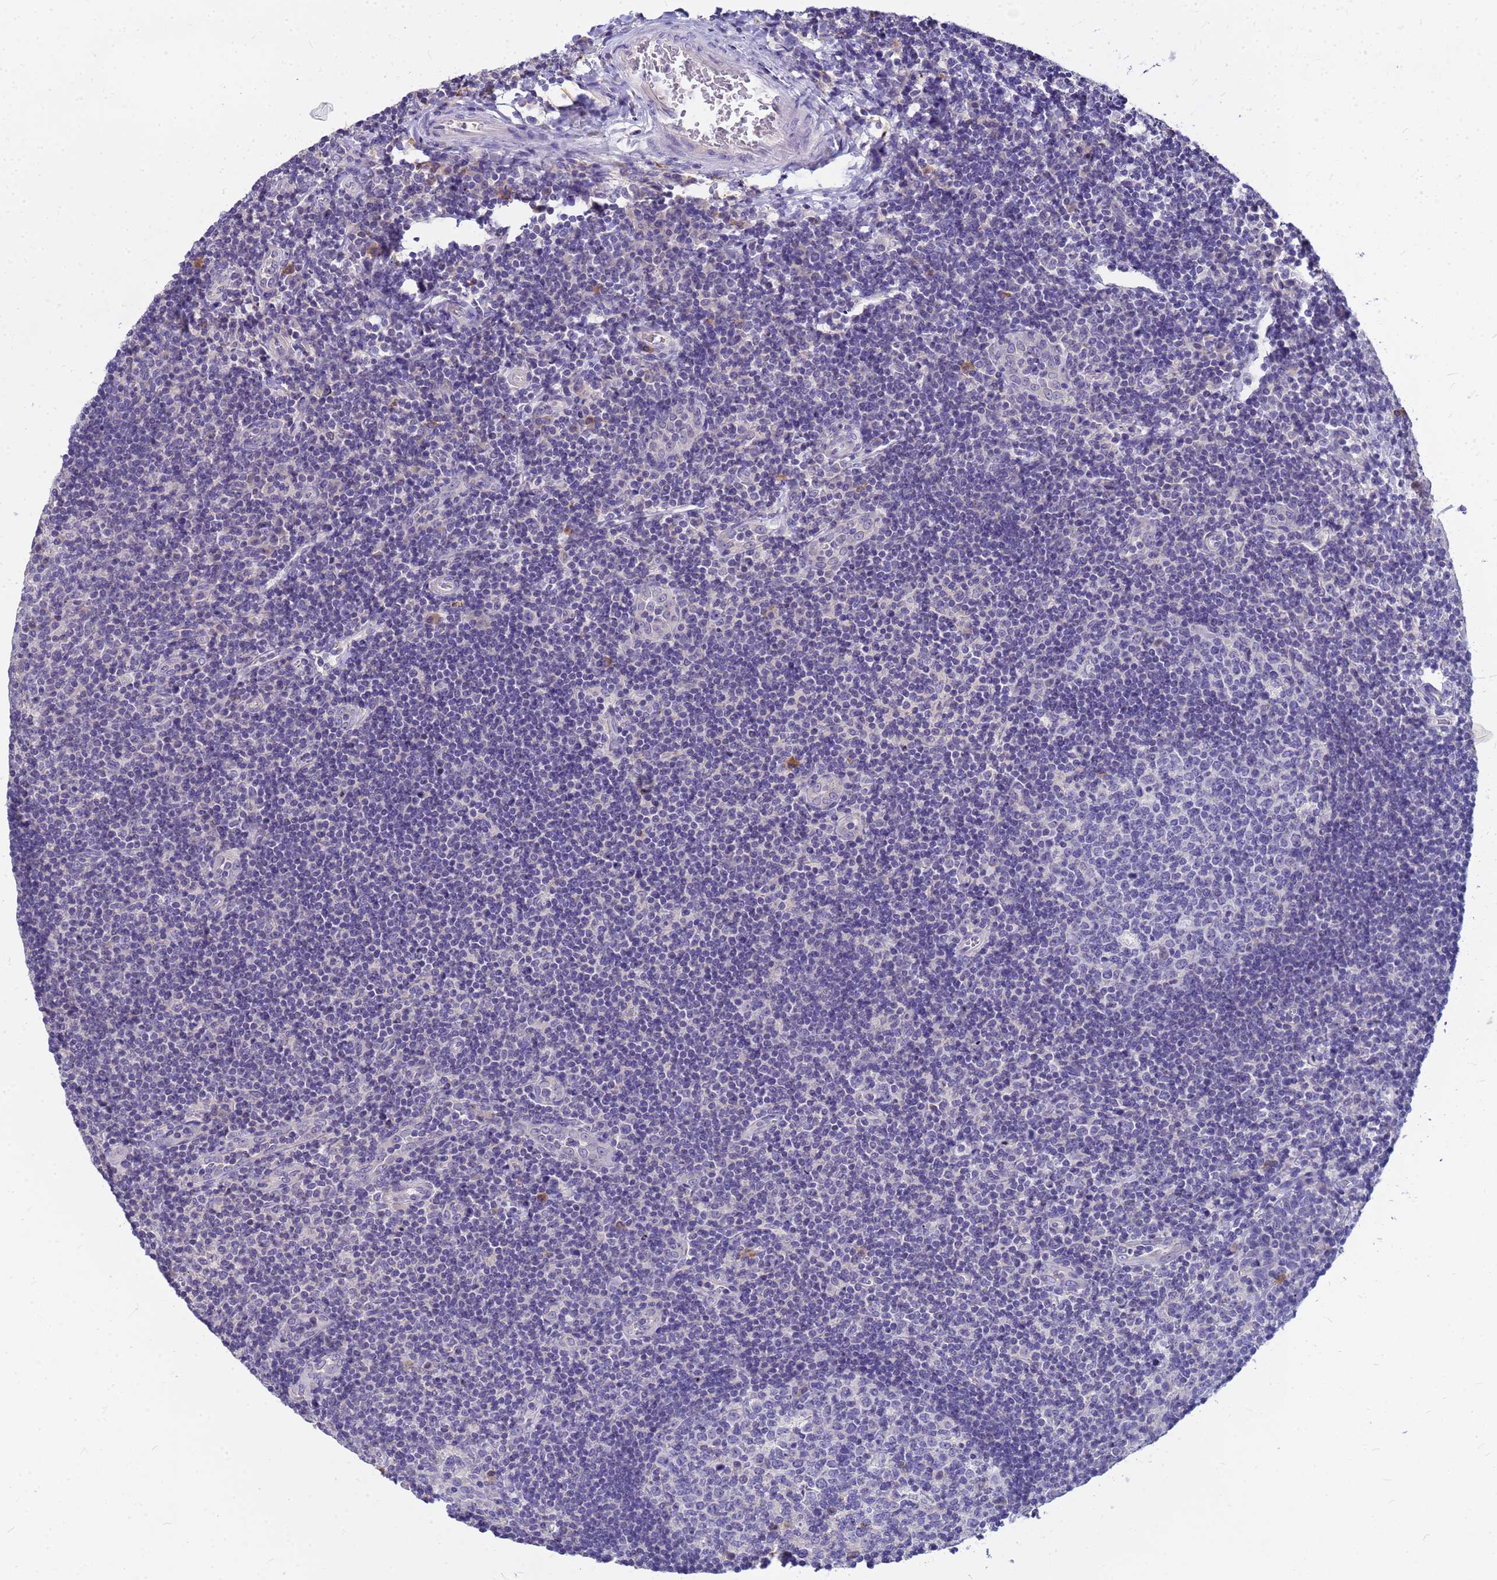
{"staining": {"intensity": "weak", "quantity": "25%-75%", "location": "cytoplasmic/membranous"}, "tissue": "tonsil", "cell_type": "Germinal center cells", "image_type": "normal", "snomed": [{"axis": "morphology", "description": "Normal tissue, NOS"}, {"axis": "topography", "description": "Tonsil"}], "caption": "Protein staining shows weak cytoplasmic/membranous staining in about 25%-75% of germinal center cells in unremarkable tonsil. (Brightfield microscopy of DAB IHC at high magnification).", "gene": "DPRX", "patient": {"sex": "male", "age": 17}}